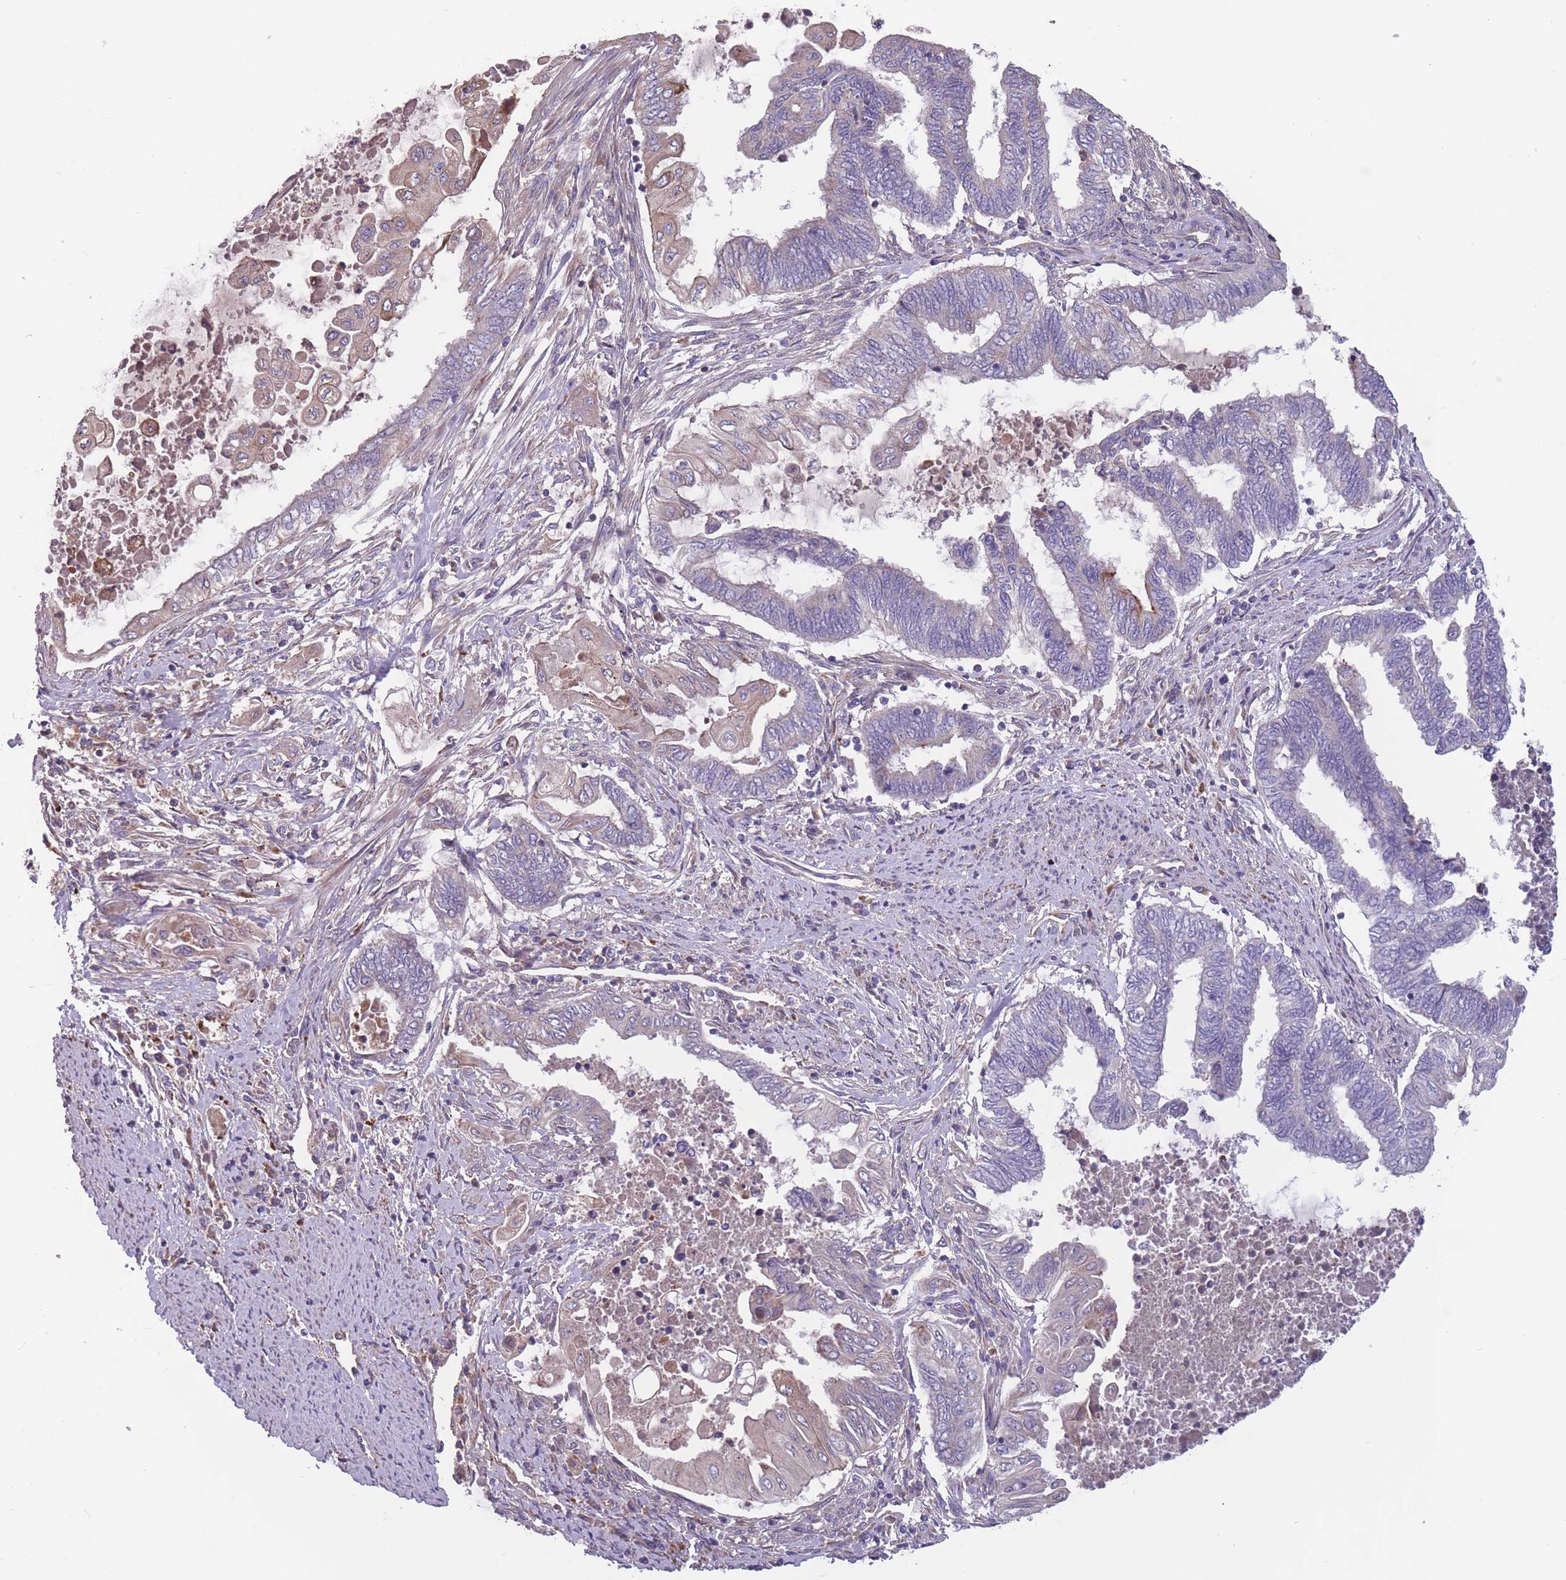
{"staining": {"intensity": "weak", "quantity": "<25%", "location": "cytoplasmic/membranous"}, "tissue": "endometrial cancer", "cell_type": "Tumor cells", "image_type": "cancer", "snomed": [{"axis": "morphology", "description": "Adenocarcinoma, NOS"}, {"axis": "topography", "description": "Uterus"}, {"axis": "topography", "description": "Endometrium"}], "caption": "Immunohistochemistry (IHC) histopathology image of neoplastic tissue: human endometrial cancer stained with DAB exhibits no significant protein staining in tumor cells.", "gene": "ITPKC", "patient": {"sex": "female", "age": 70}}